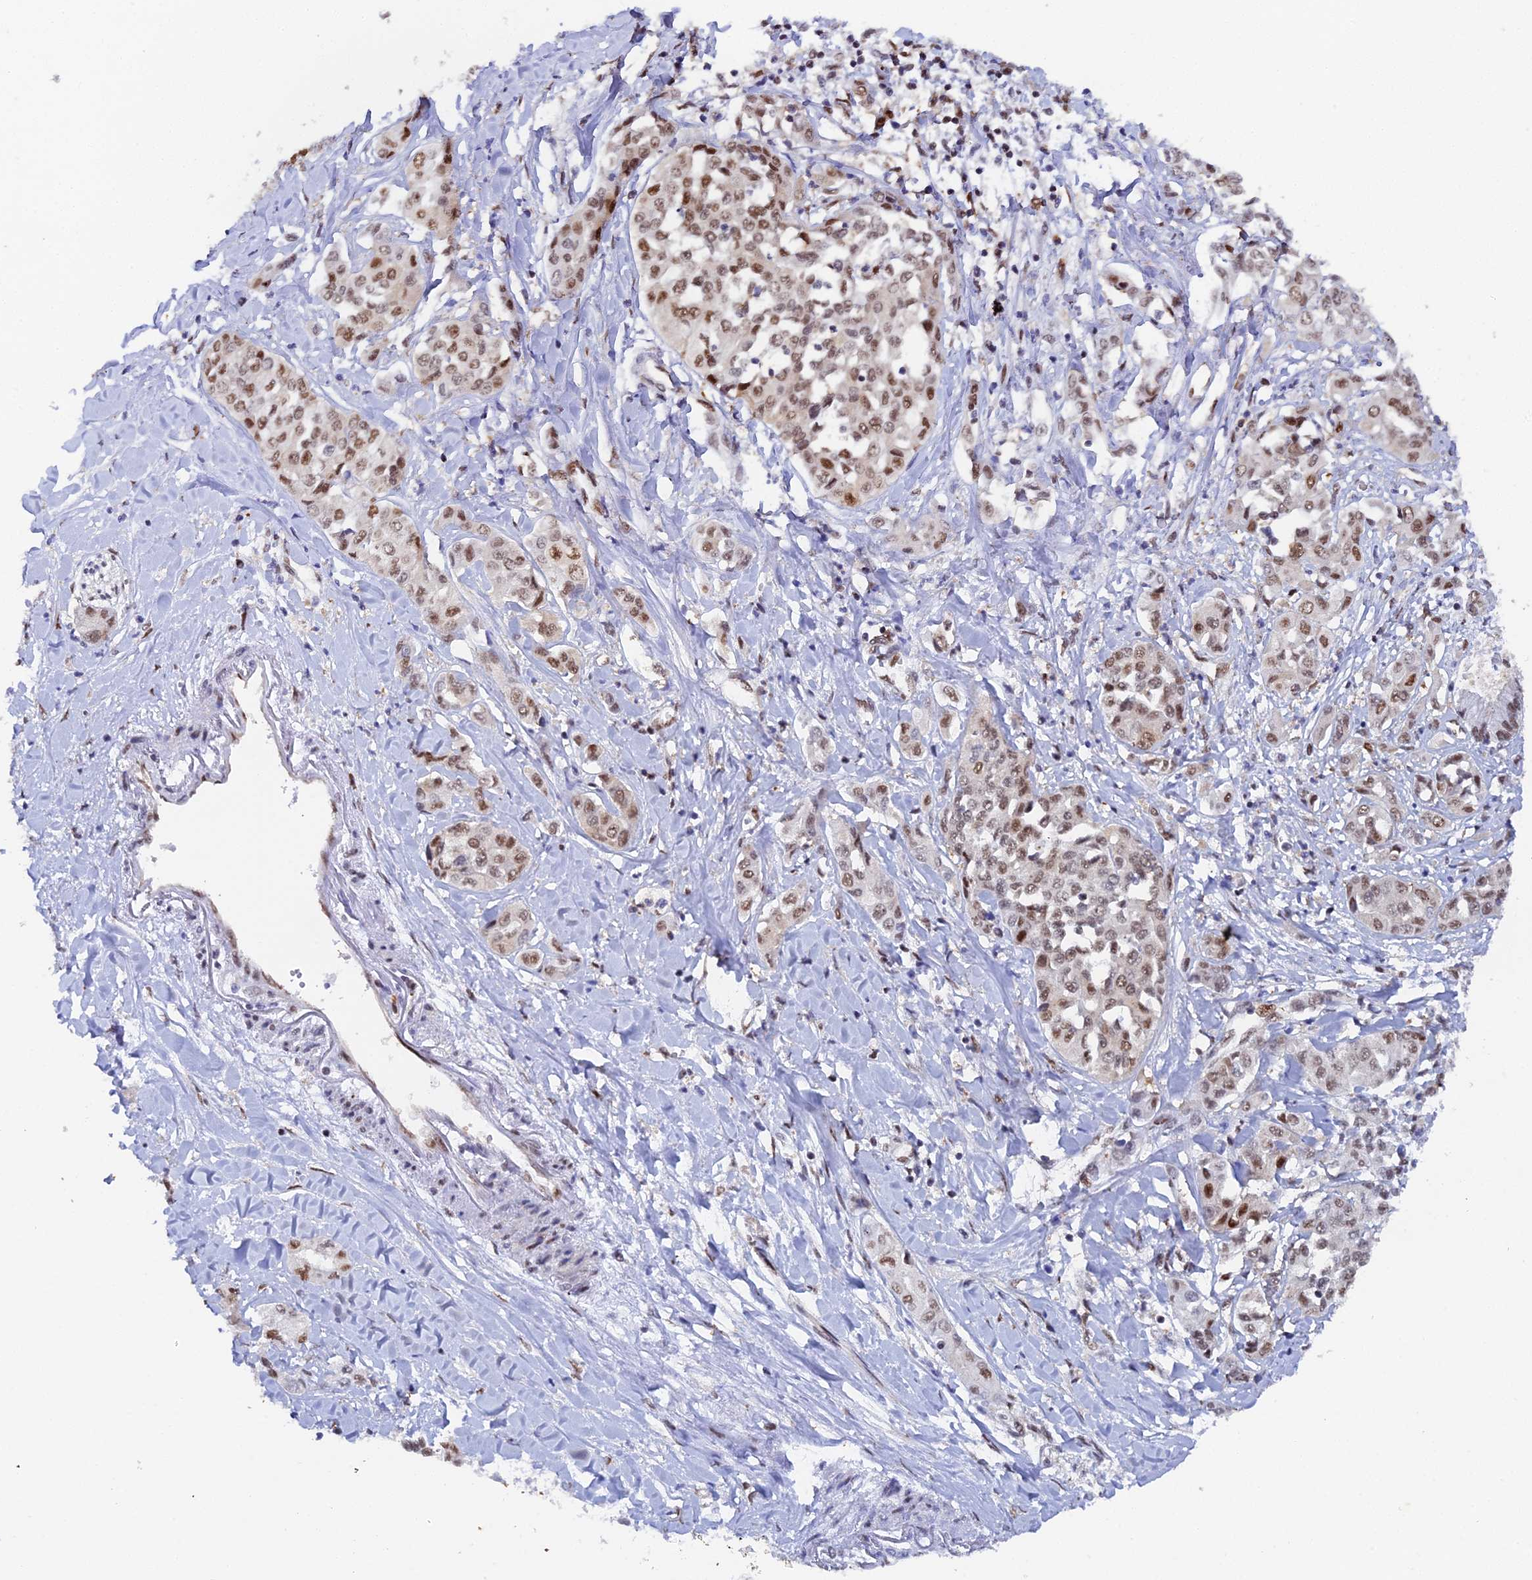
{"staining": {"intensity": "moderate", "quantity": ">75%", "location": "nuclear"}, "tissue": "liver cancer", "cell_type": "Tumor cells", "image_type": "cancer", "snomed": [{"axis": "morphology", "description": "Cholangiocarcinoma"}, {"axis": "topography", "description": "Liver"}], "caption": "Brown immunohistochemical staining in human liver cancer (cholangiocarcinoma) displays moderate nuclear positivity in about >75% of tumor cells.", "gene": "TIFA", "patient": {"sex": "female", "age": 77}}